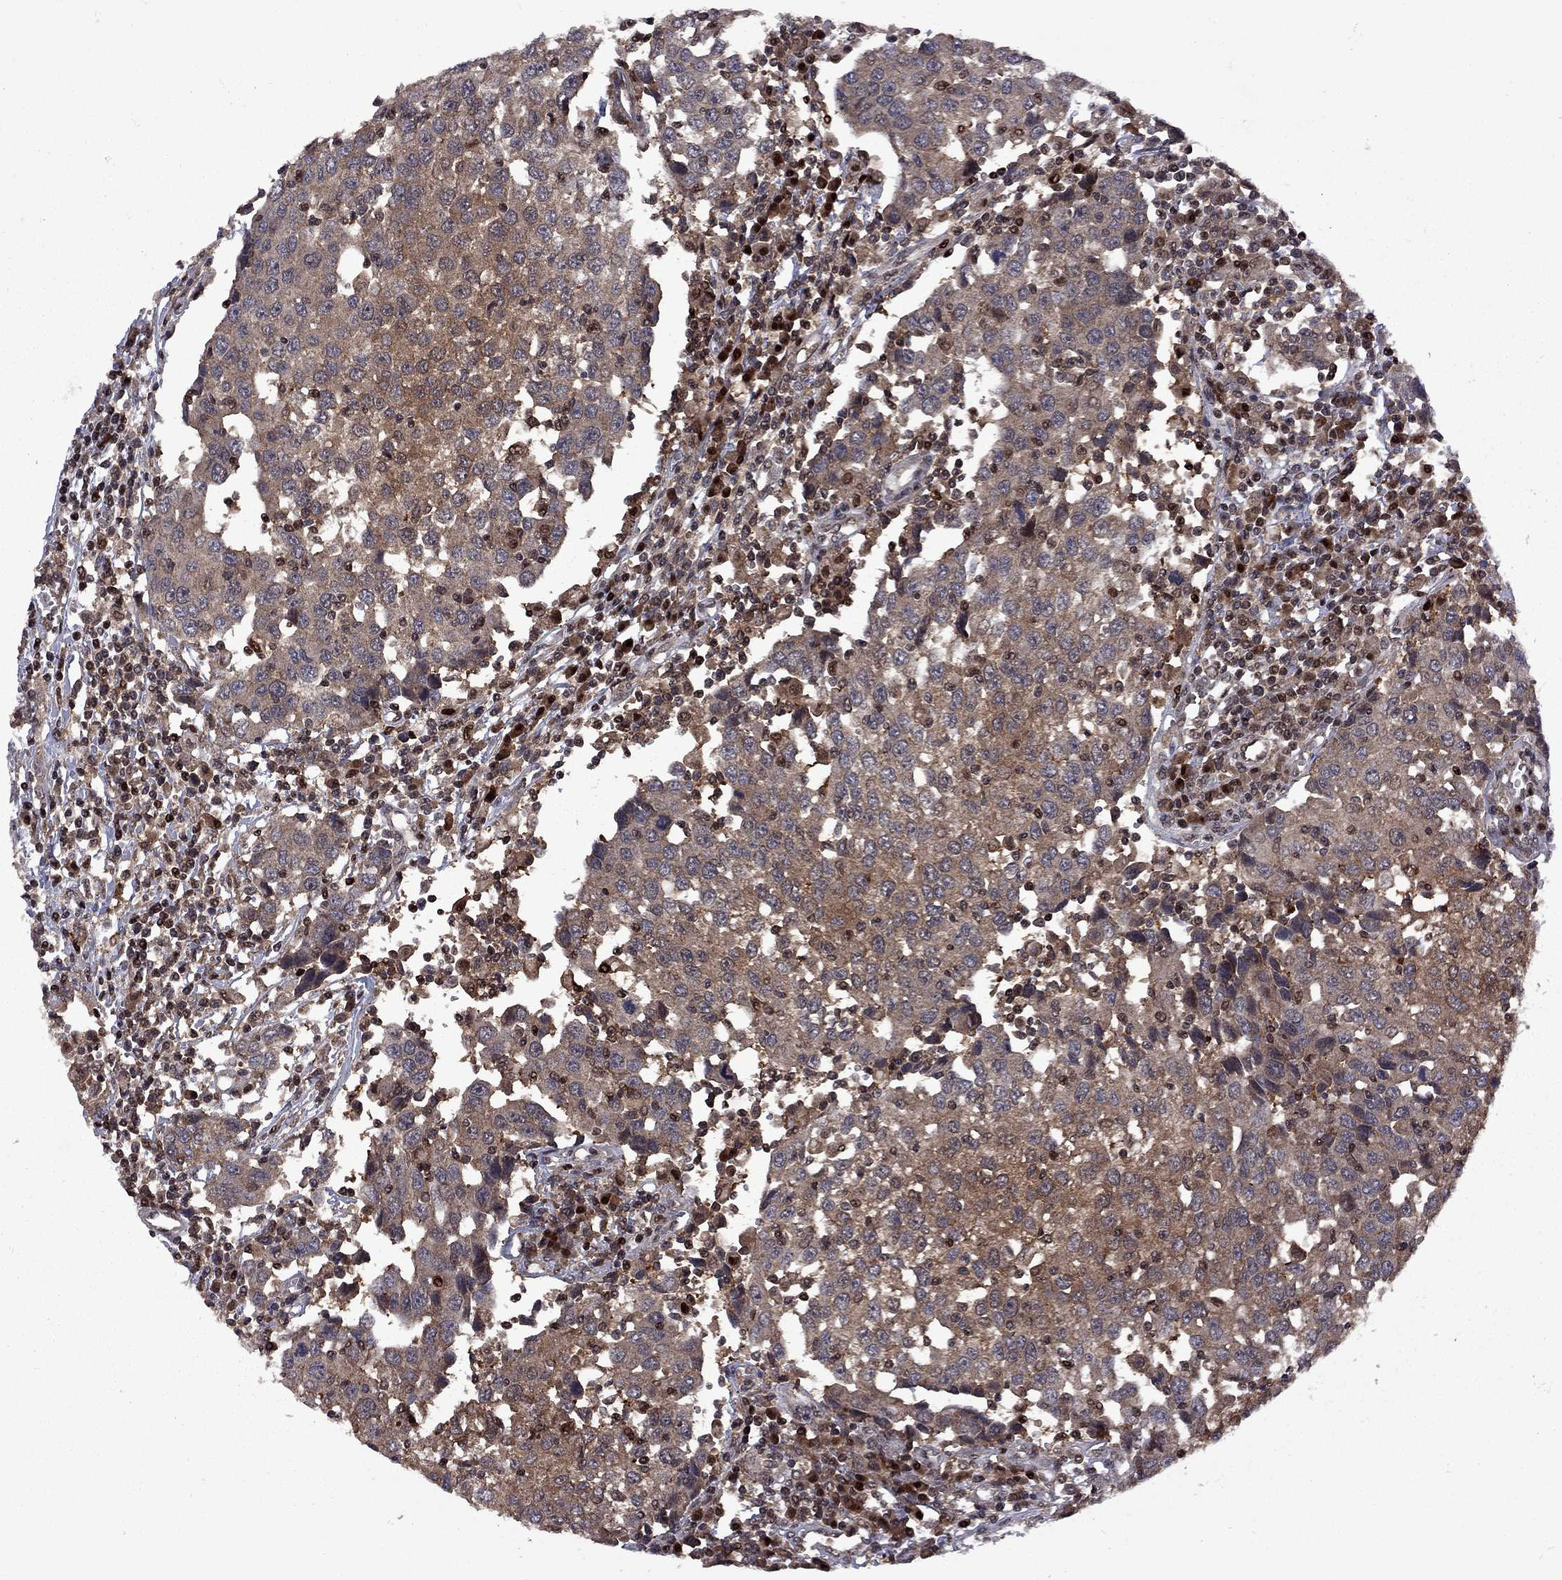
{"staining": {"intensity": "moderate", "quantity": ">75%", "location": "cytoplasmic/membranous"}, "tissue": "urothelial cancer", "cell_type": "Tumor cells", "image_type": "cancer", "snomed": [{"axis": "morphology", "description": "Urothelial carcinoma, High grade"}, {"axis": "topography", "description": "Urinary bladder"}], "caption": "Immunohistochemistry (IHC) of urothelial carcinoma (high-grade) exhibits medium levels of moderate cytoplasmic/membranous expression in approximately >75% of tumor cells.", "gene": "IPP", "patient": {"sex": "female", "age": 85}}